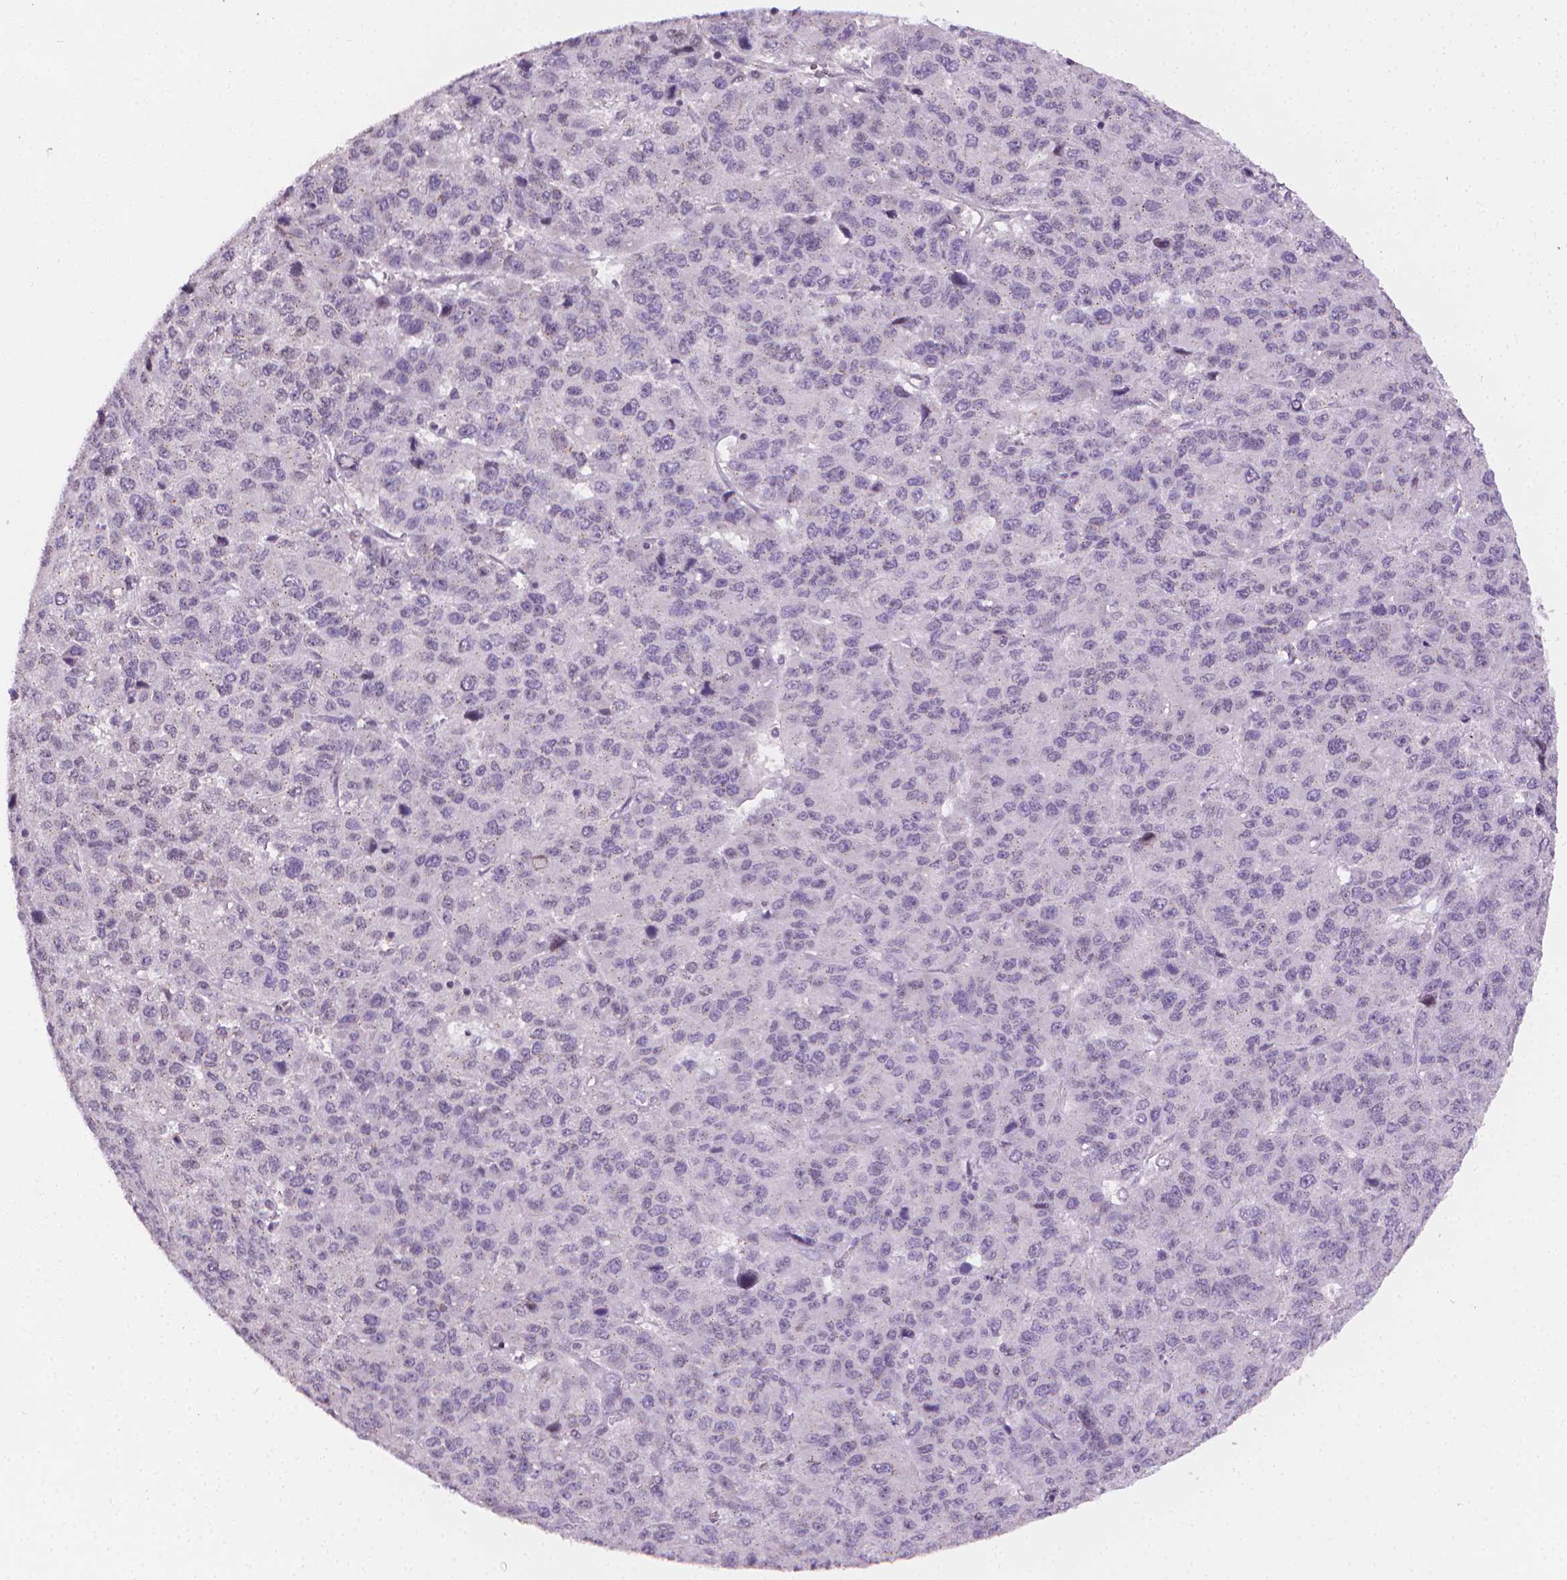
{"staining": {"intensity": "negative", "quantity": "none", "location": "none"}, "tissue": "liver cancer", "cell_type": "Tumor cells", "image_type": "cancer", "snomed": [{"axis": "morphology", "description": "Carcinoma, Hepatocellular, NOS"}, {"axis": "topography", "description": "Liver"}], "caption": "Protein analysis of liver cancer (hepatocellular carcinoma) shows no significant positivity in tumor cells.", "gene": "NCAN", "patient": {"sex": "male", "age": 69}}